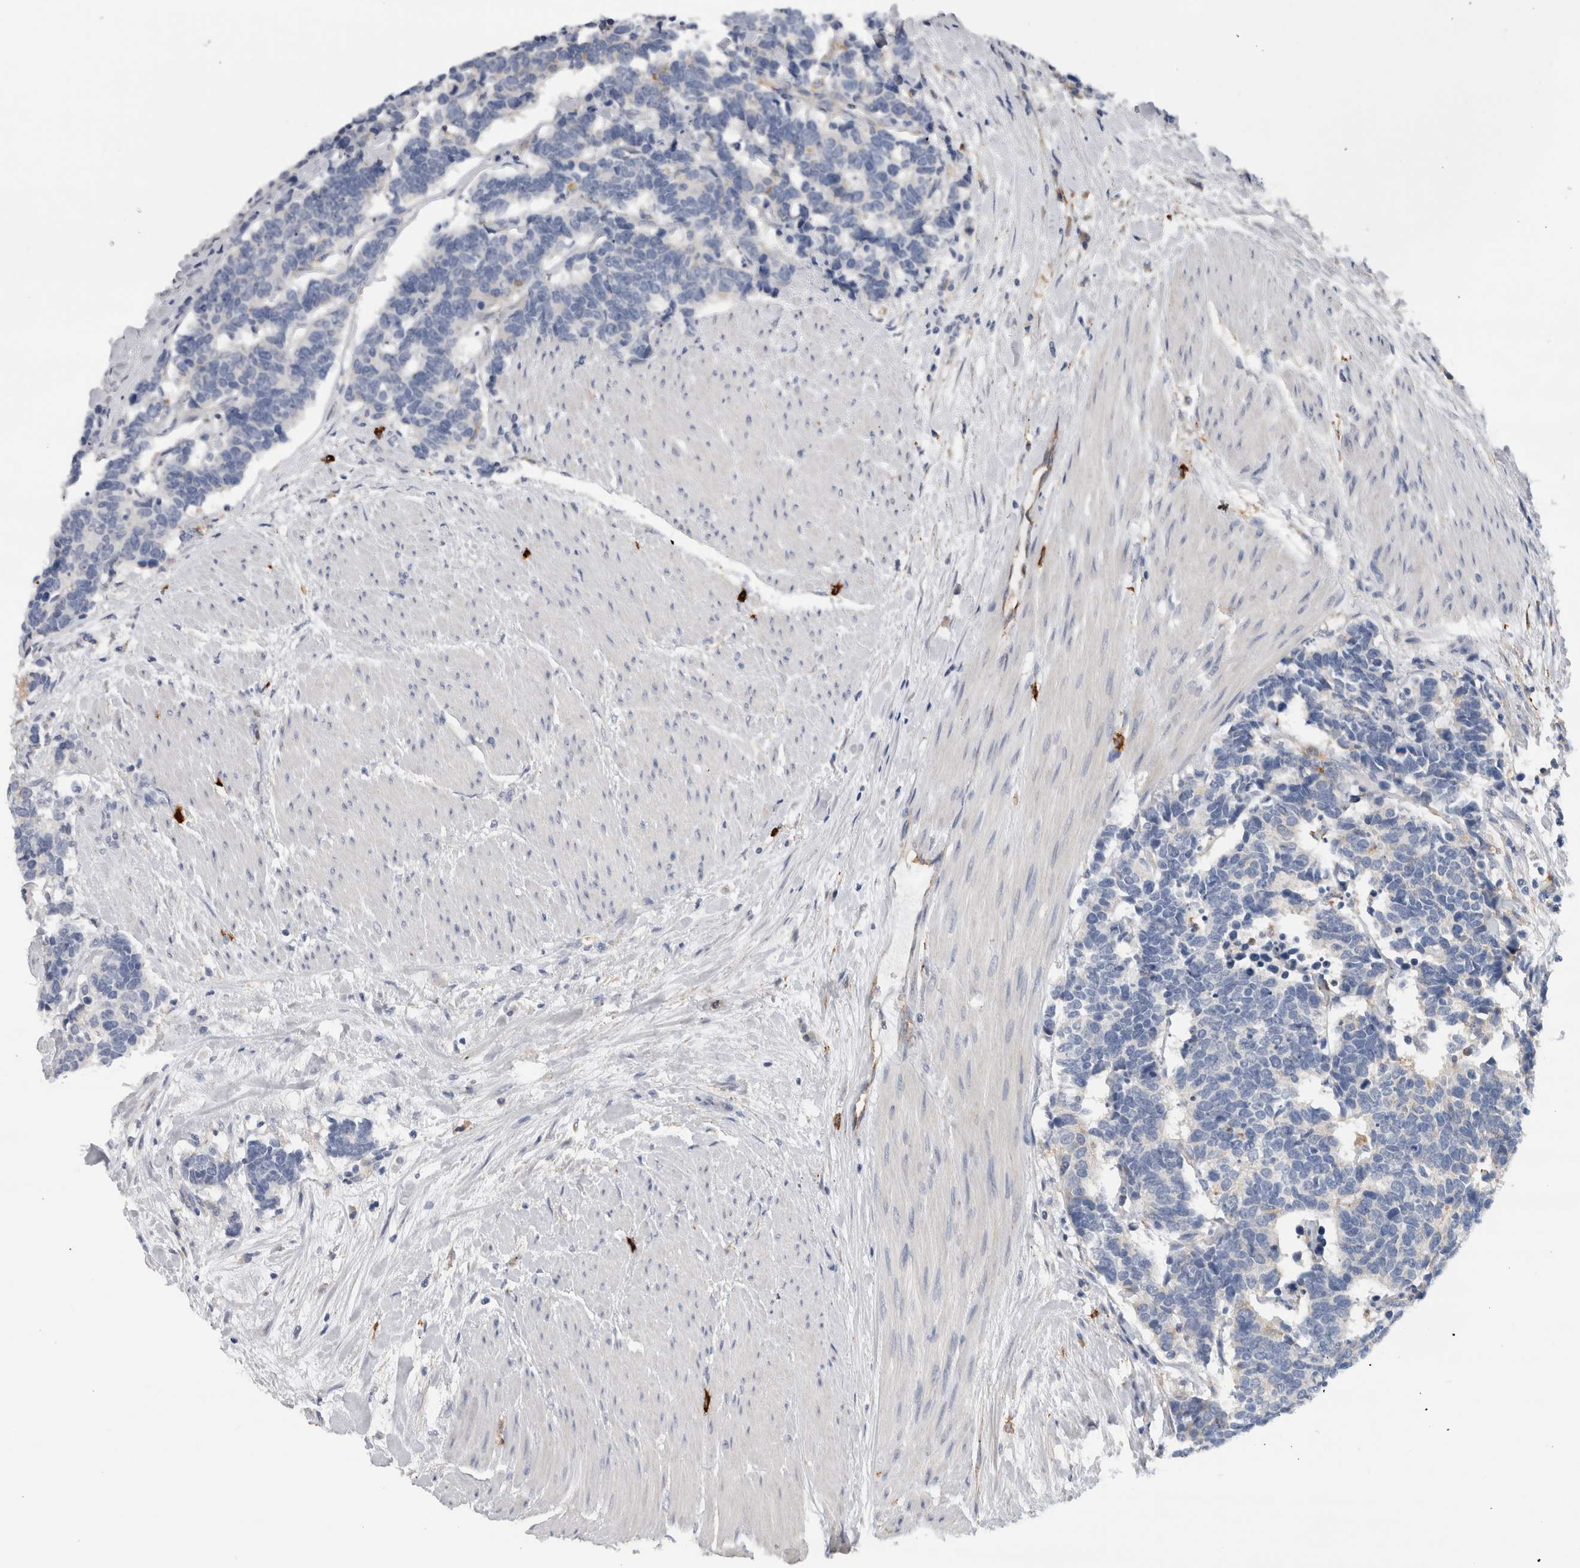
{"staining": {"intensity": "negative", "quantity": "none", "location": "none"}, "tissue": "carcinoid", "cell_type": "Tumor cells", "image_type": "cancer", "snomed": [{"axis": "morphology", "description": "Carcinoma, NOS"}, {"axis": "morphology", "description": "Carcinoid, malignant, NOS"}, {"axis": "topography", "description": "Urinary bladder"}], "caption": "An image of human carcinoid is negative for staining in tumor cells.", "gene": "CD63", "patient": {"sex": "male", "age": 57}}